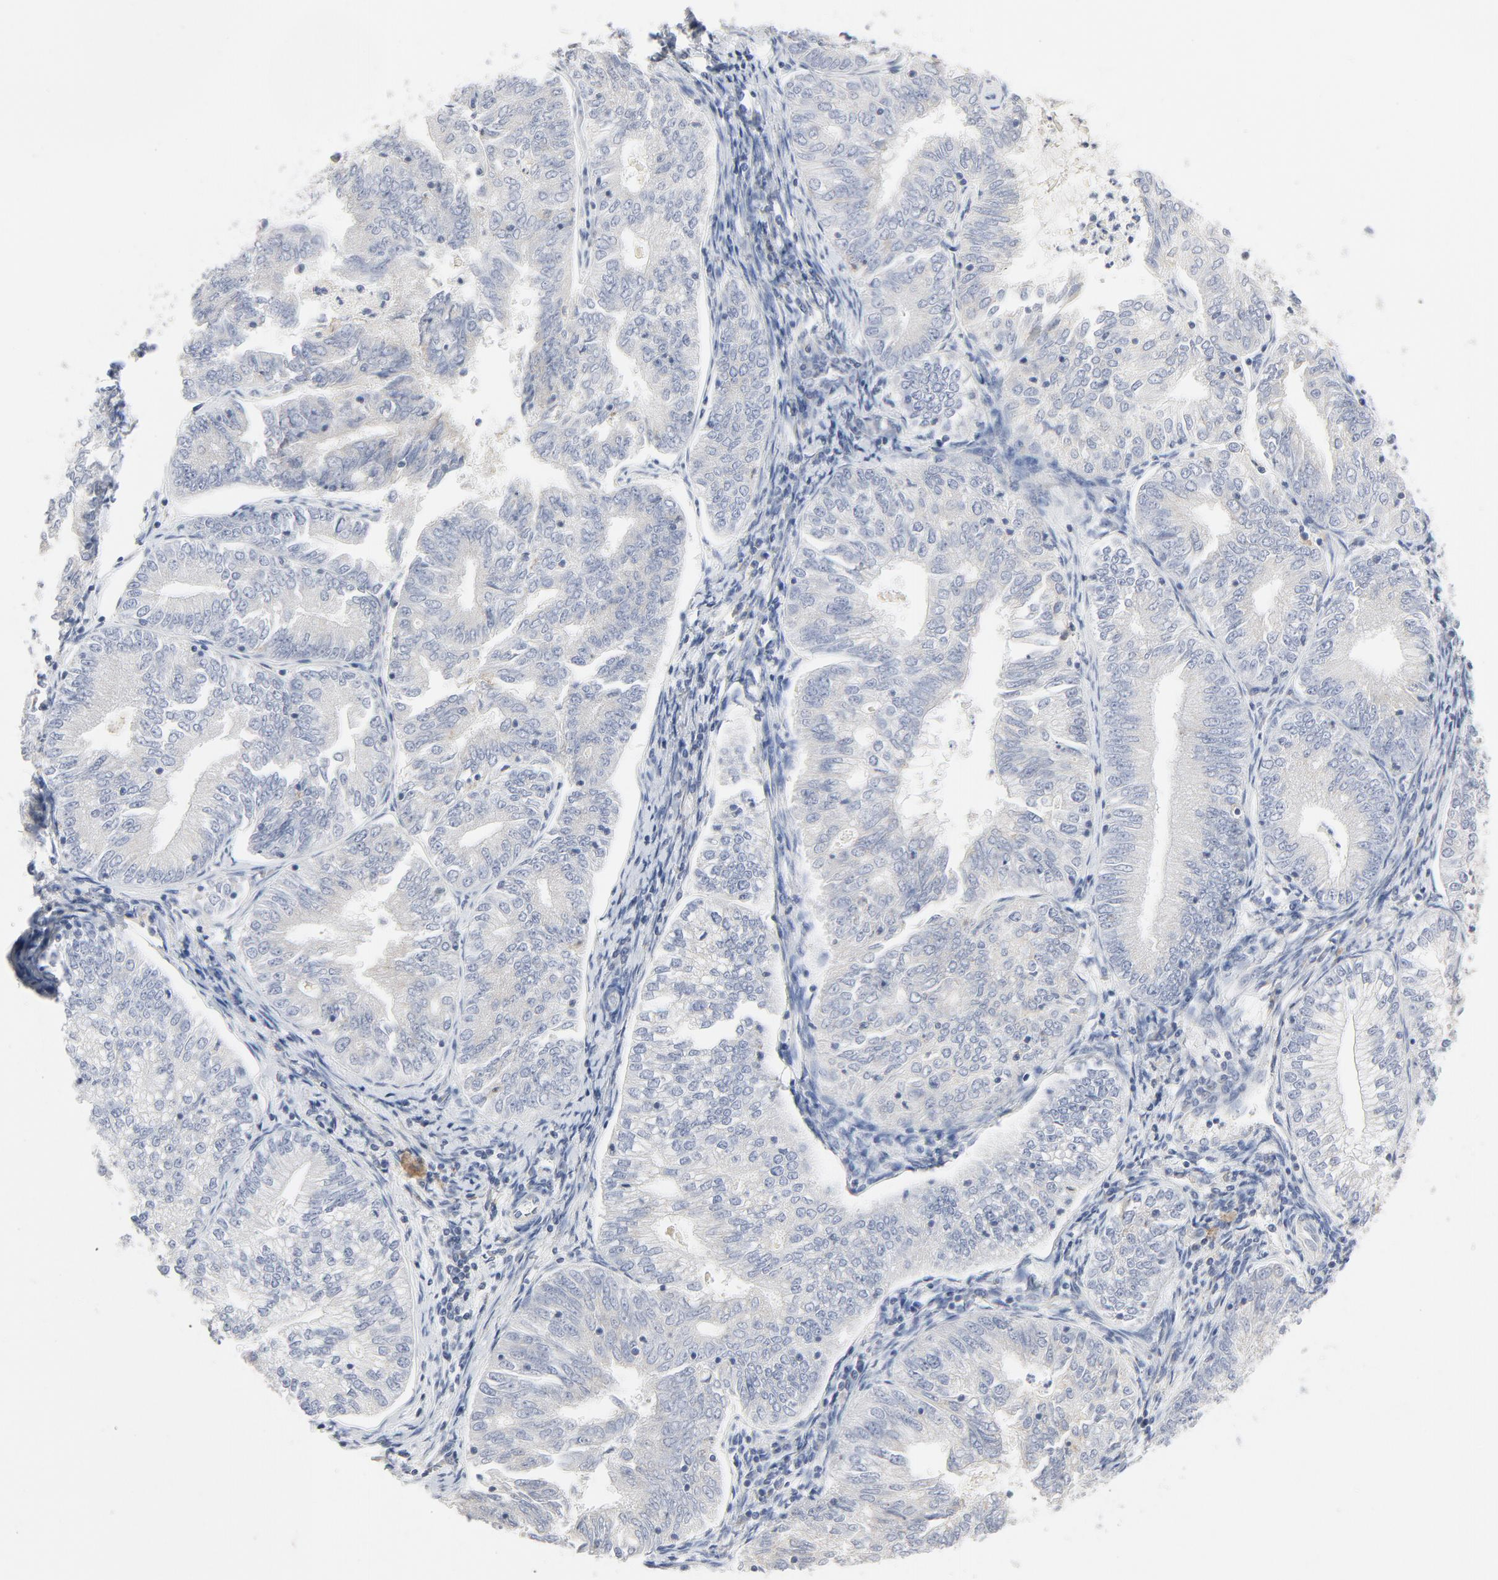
{"staining": {"intensity": "negative", "quantity": "none", "location": "none"}, "tissue": "endometrial cancer", "cell_type": "Tumor cells", "image_type": "cancer", "snomed": [{"axis": "morphology", "description": "Adenocarcinoma, NOS"}, {"axis": "topography", "description": "Endometrium"}], "caption": "This is an IHC image of human adenocarcinoma (endometrial). There is no expression in tumor cells.", "gene": "RABEP1", "patient": {"sex": "female", "age": 69}}